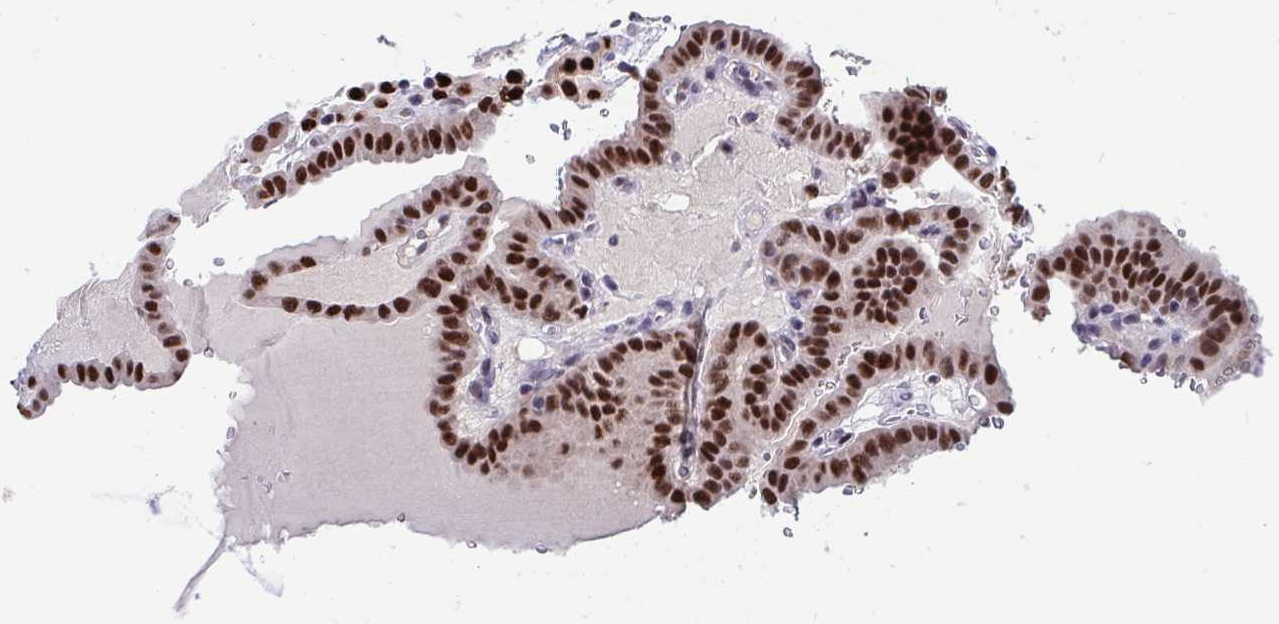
{"staining": {"intensity": "strong", "quantity": ">75%", "location": "nuclear"}, "tissue": "thyroid cancer", "cell_type": "Tumor cells", "image_type": "cancer", "snomed": [{"axis": "morphology", "description": "Papillary adenocarcinoma, NOS"}, {"axis": "topography", "description": "Thyroid gland"}], "caption": "There is high levels of strong nuclear staining in tumor cells of thyroid cancer, as demonstrated by immunohistochemical staining (brown color).", "gene": "JDP2", "patient": {"sex": "male", "age": 87}}